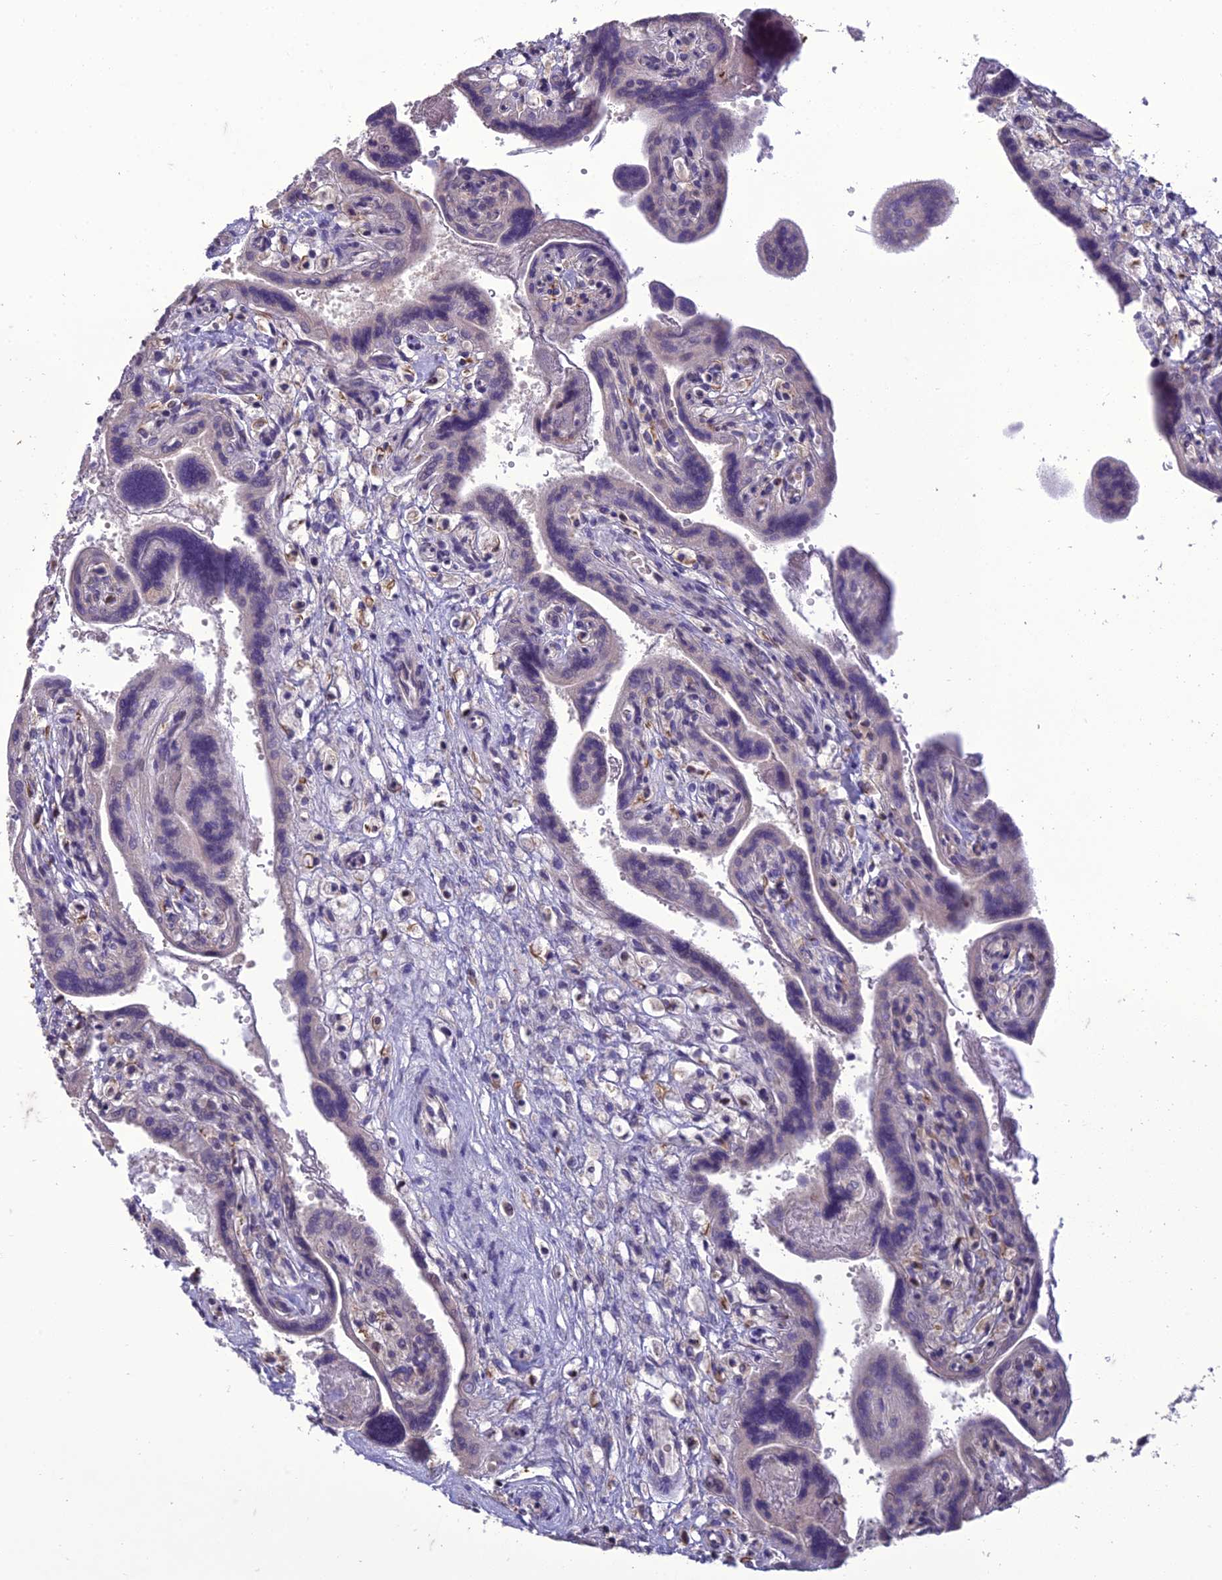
{"staining": {"intensity": "moderate", "quantity": "25%-75%", "location": "nuclear"}, "tissue": "placenta", "cell_type": "Trophoblastic cells", "image_type": "normal", "snomed": [{"axis": "morphology", "description": "Normal tissue, NOS"}, {"axis": "topography", "description": "Placenta"}], "caption": "Immunohistochemical staining of benign human placenta demonstrates 25%-75% levels of moderate nuclear protein positivity in about 25%-75% of trophoblastic cells. The staining was performed using DAB, with brown indicating positive protein expression. Nuclei are stained blue with hematoxylin.", "gene": "RANBP3", "patient": {"sex": "female", "age": 37}}